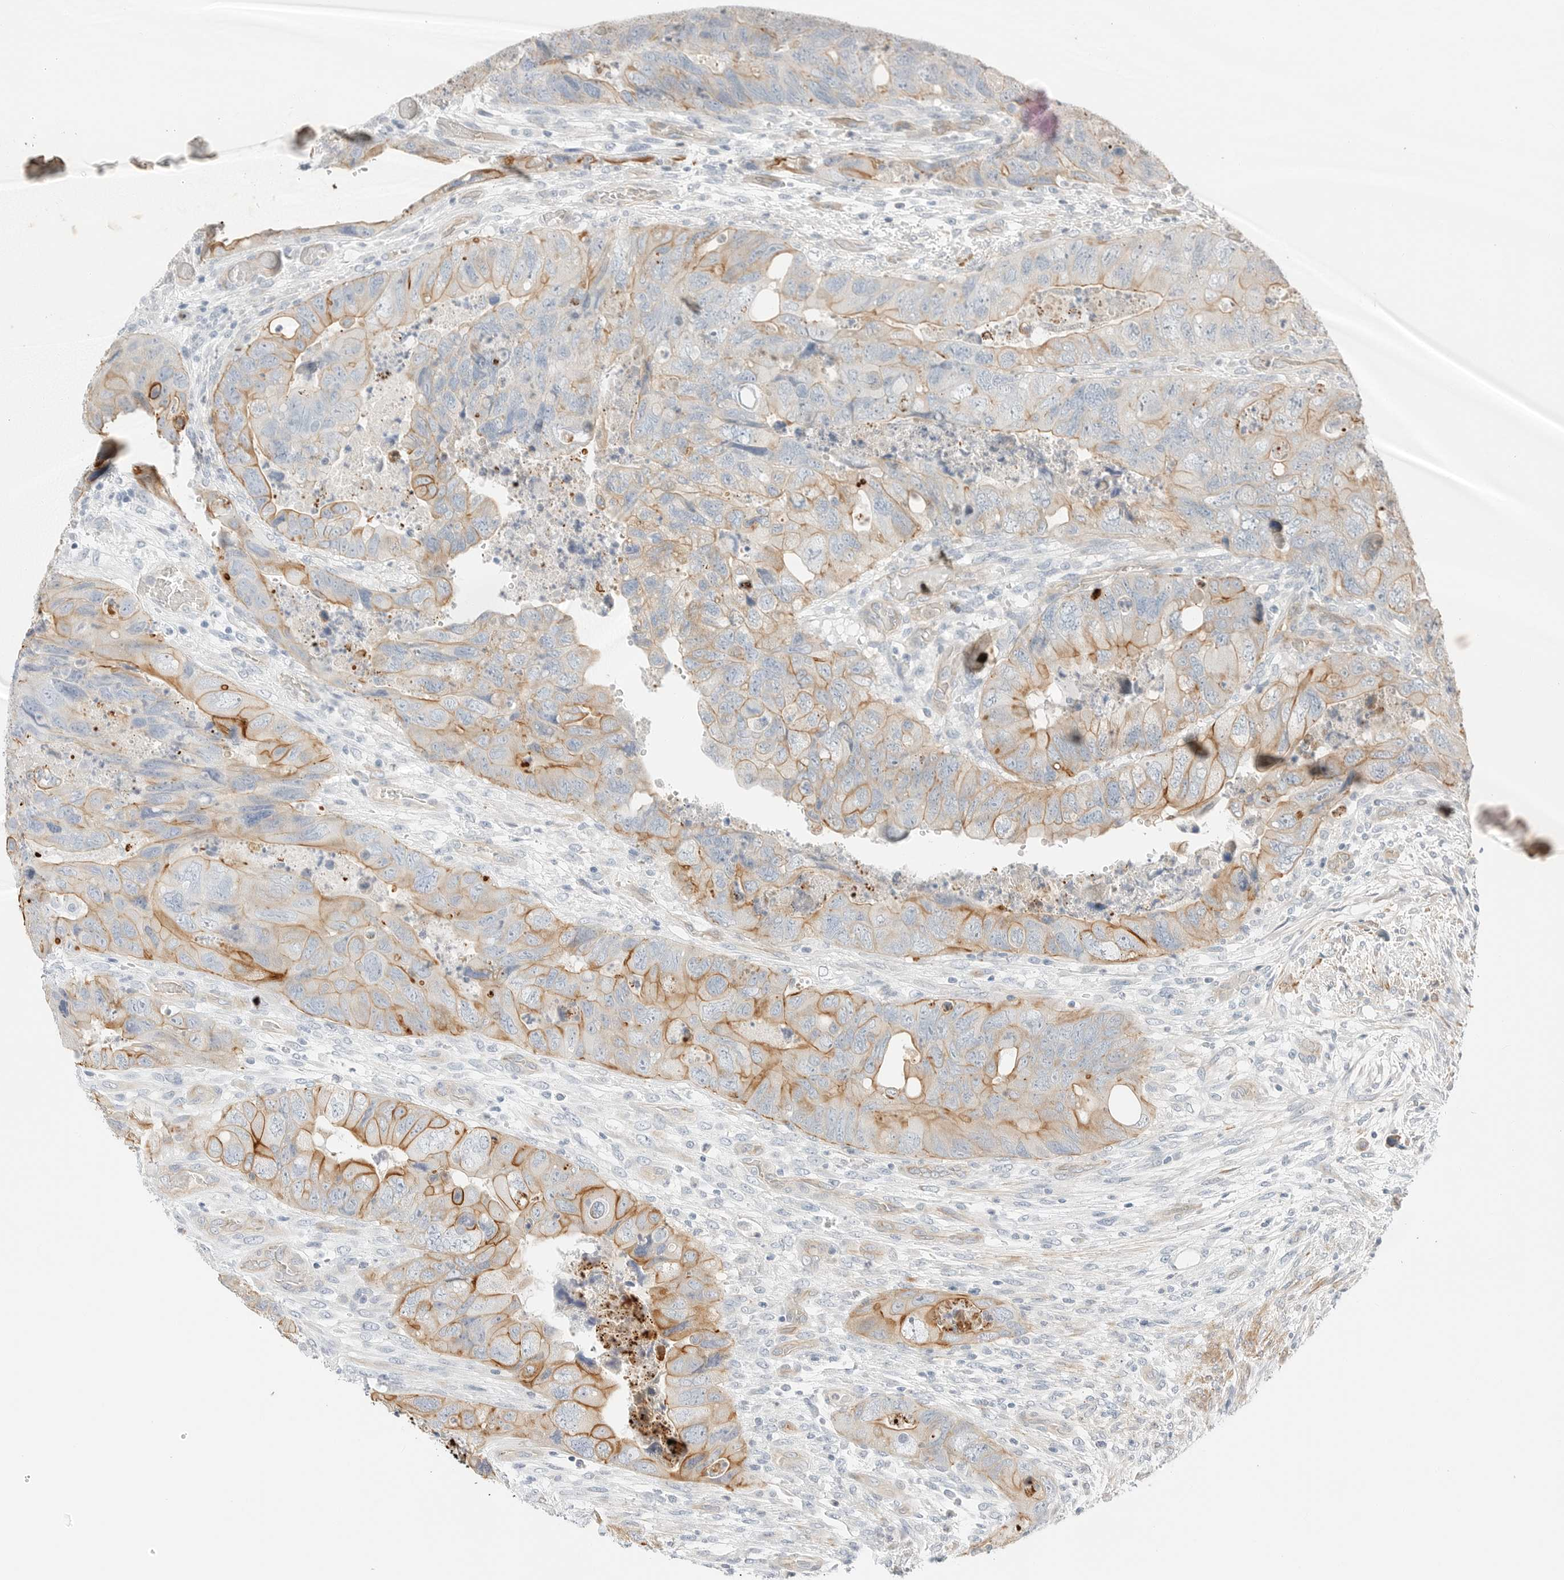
{"staining": {"intensity": "moderate", "quantity": "25%-75%", "location": "cytoplasmic/membranous"}, "tissue": "colorectal cancer", "cell_type": "Tumor cells", "image_type": "cancer", "snomed": [{"axis": "morphology", "description": "Adenocarcinoma, NOS"}, {"axis": "topography", "description": "Rectum"}], "caption": "Human colorectal cancer stained with a brown dye demonstrates moderate cytoplasmic/membranous positive expression in approximately 25%-75% of tumor cells.", "gene": "IQCC", "patient": {"sex": "male", "age": 63}}